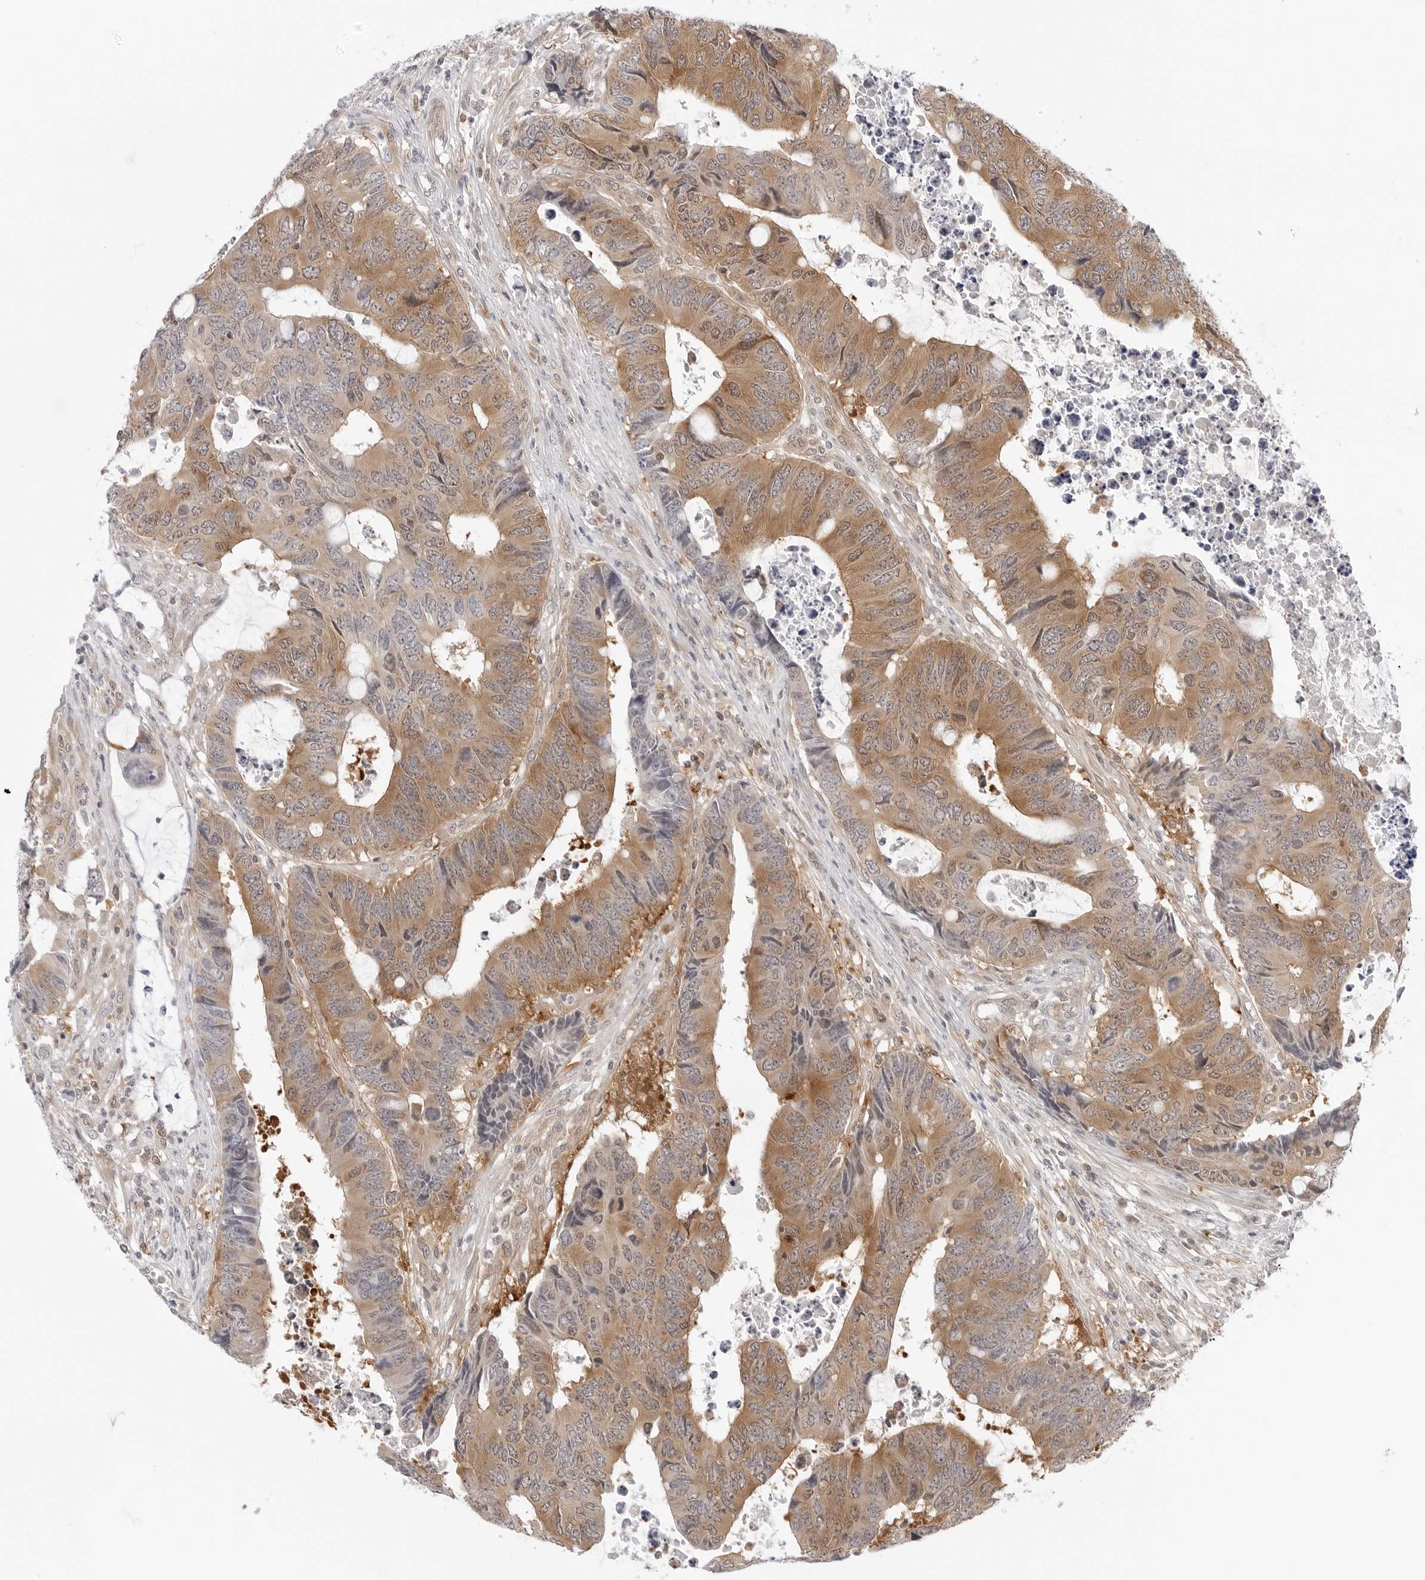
{"staining": {"intensity": "moderate", "quantity": ">75%", "location": "cytoplasmic/membranous"}, "tissue": "colorectal cancer", "cell_type": "Tumor cells", "image_type": "cancer", "snomed": [{"axis": "morphology", "description": "Adenocarcinoma, NOS"}, {"axis": "topography", "description": "Rectum"}], "caption": "Immunohistochemistry (IHC) image of human adenocarcinoma (colorectal) stained for a protein (brown), which exhibits medium levels of moderate cytoplasmic/membranous expression in about >75% of tumor cells.", "gene": "NUDC", "patient": {"sex": "male", "age": 84}}